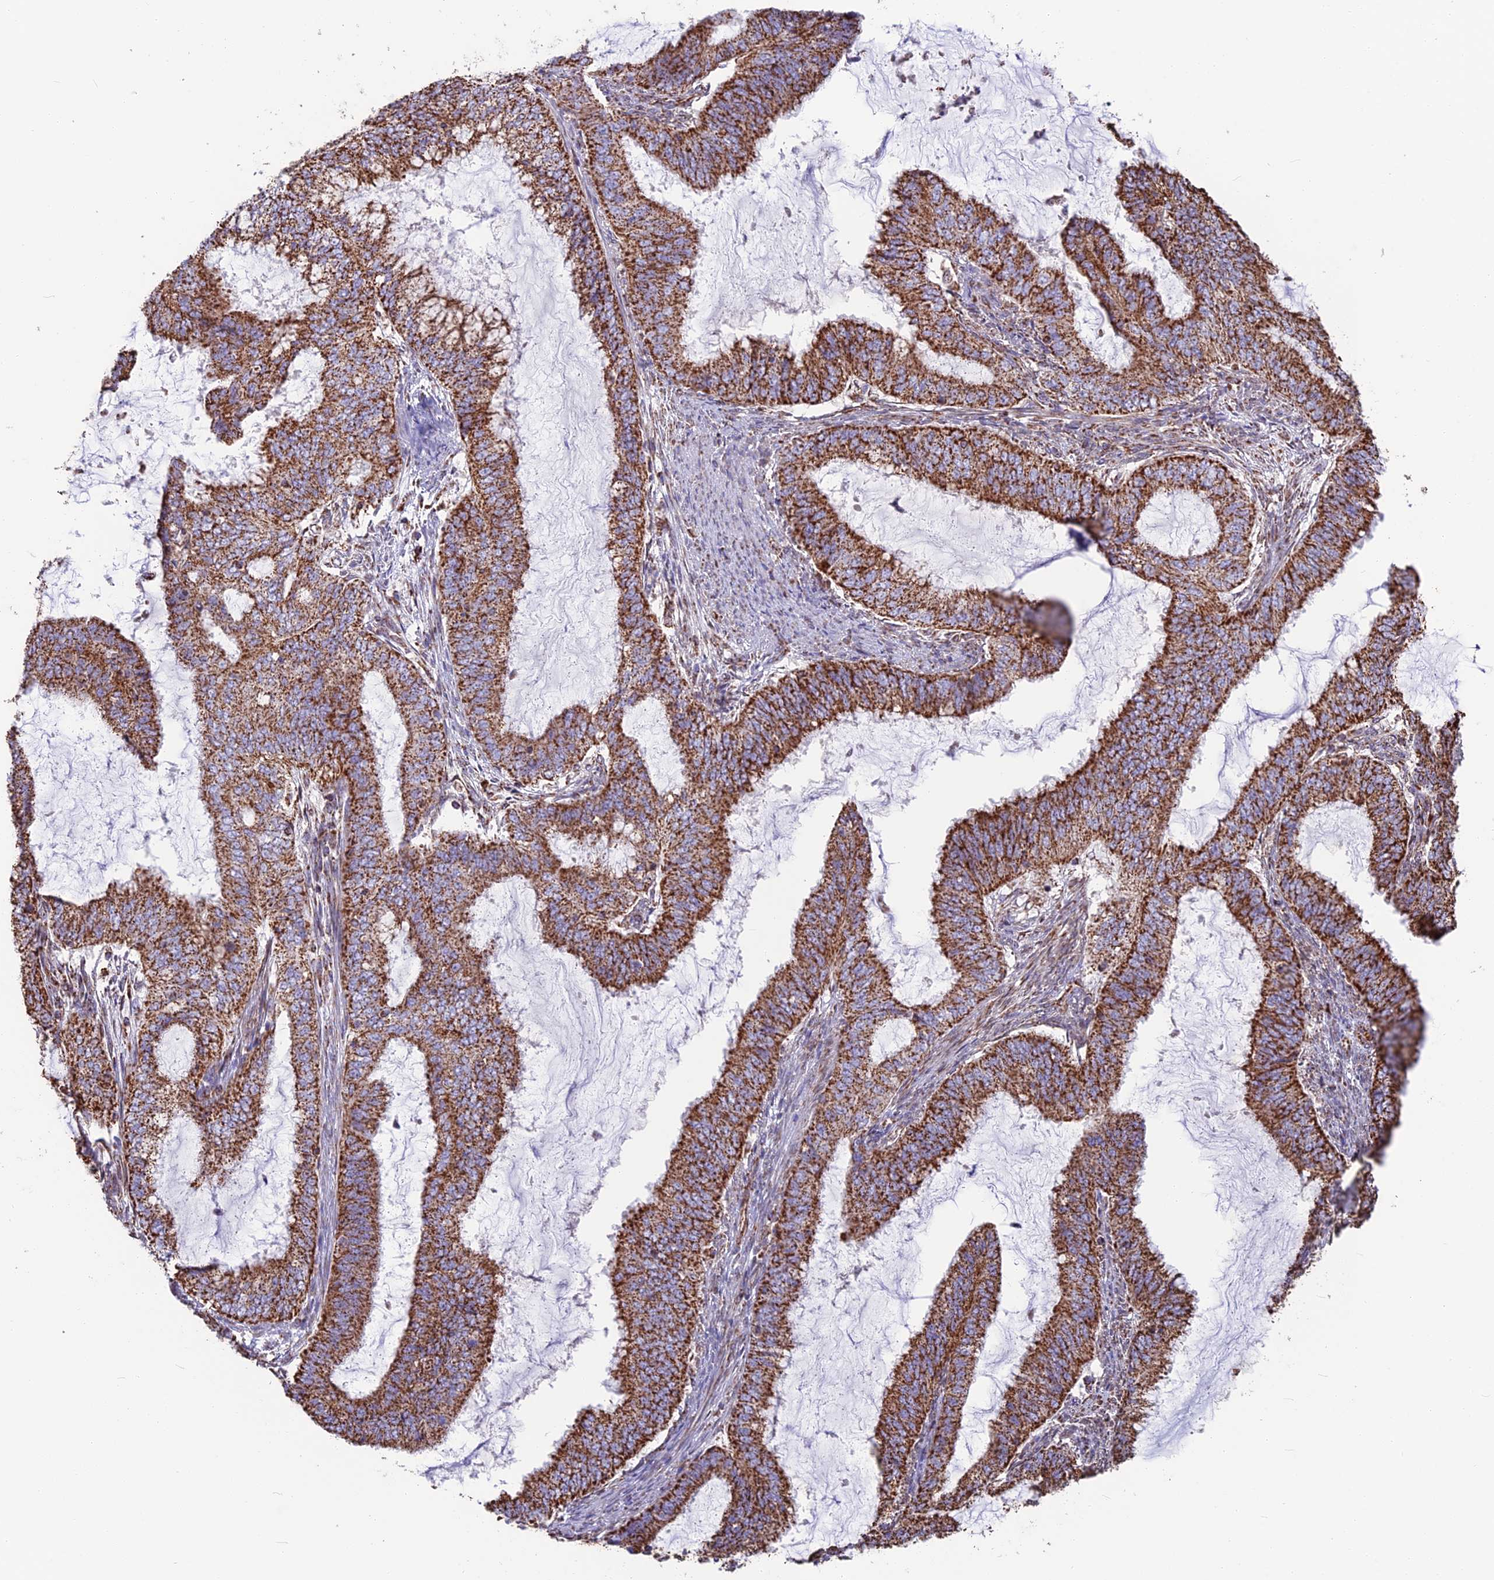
{"staining": {"intensity": "strong", "quantity": ">75%", "location": "cytoplasmic/membranous"}, "tissue": "endometrial cancer", "cell_type": "Tumor cells", "image_type": "cancer", "snomed": [{"axis": "morphology", "description": "Adenocarcinoma, NOS"}, {"axis": "topography", "description": "Endometrium"}], "caption": "IHC (DAB (3,3'-diaminobenzidine)) staining of adenocarcinoma (endometrial) displays strong cytoplasmic/membranous protein staining in about >75% of tumor cells.", "gene": "CS", "patient": {"sex": "female", "age": 51}}